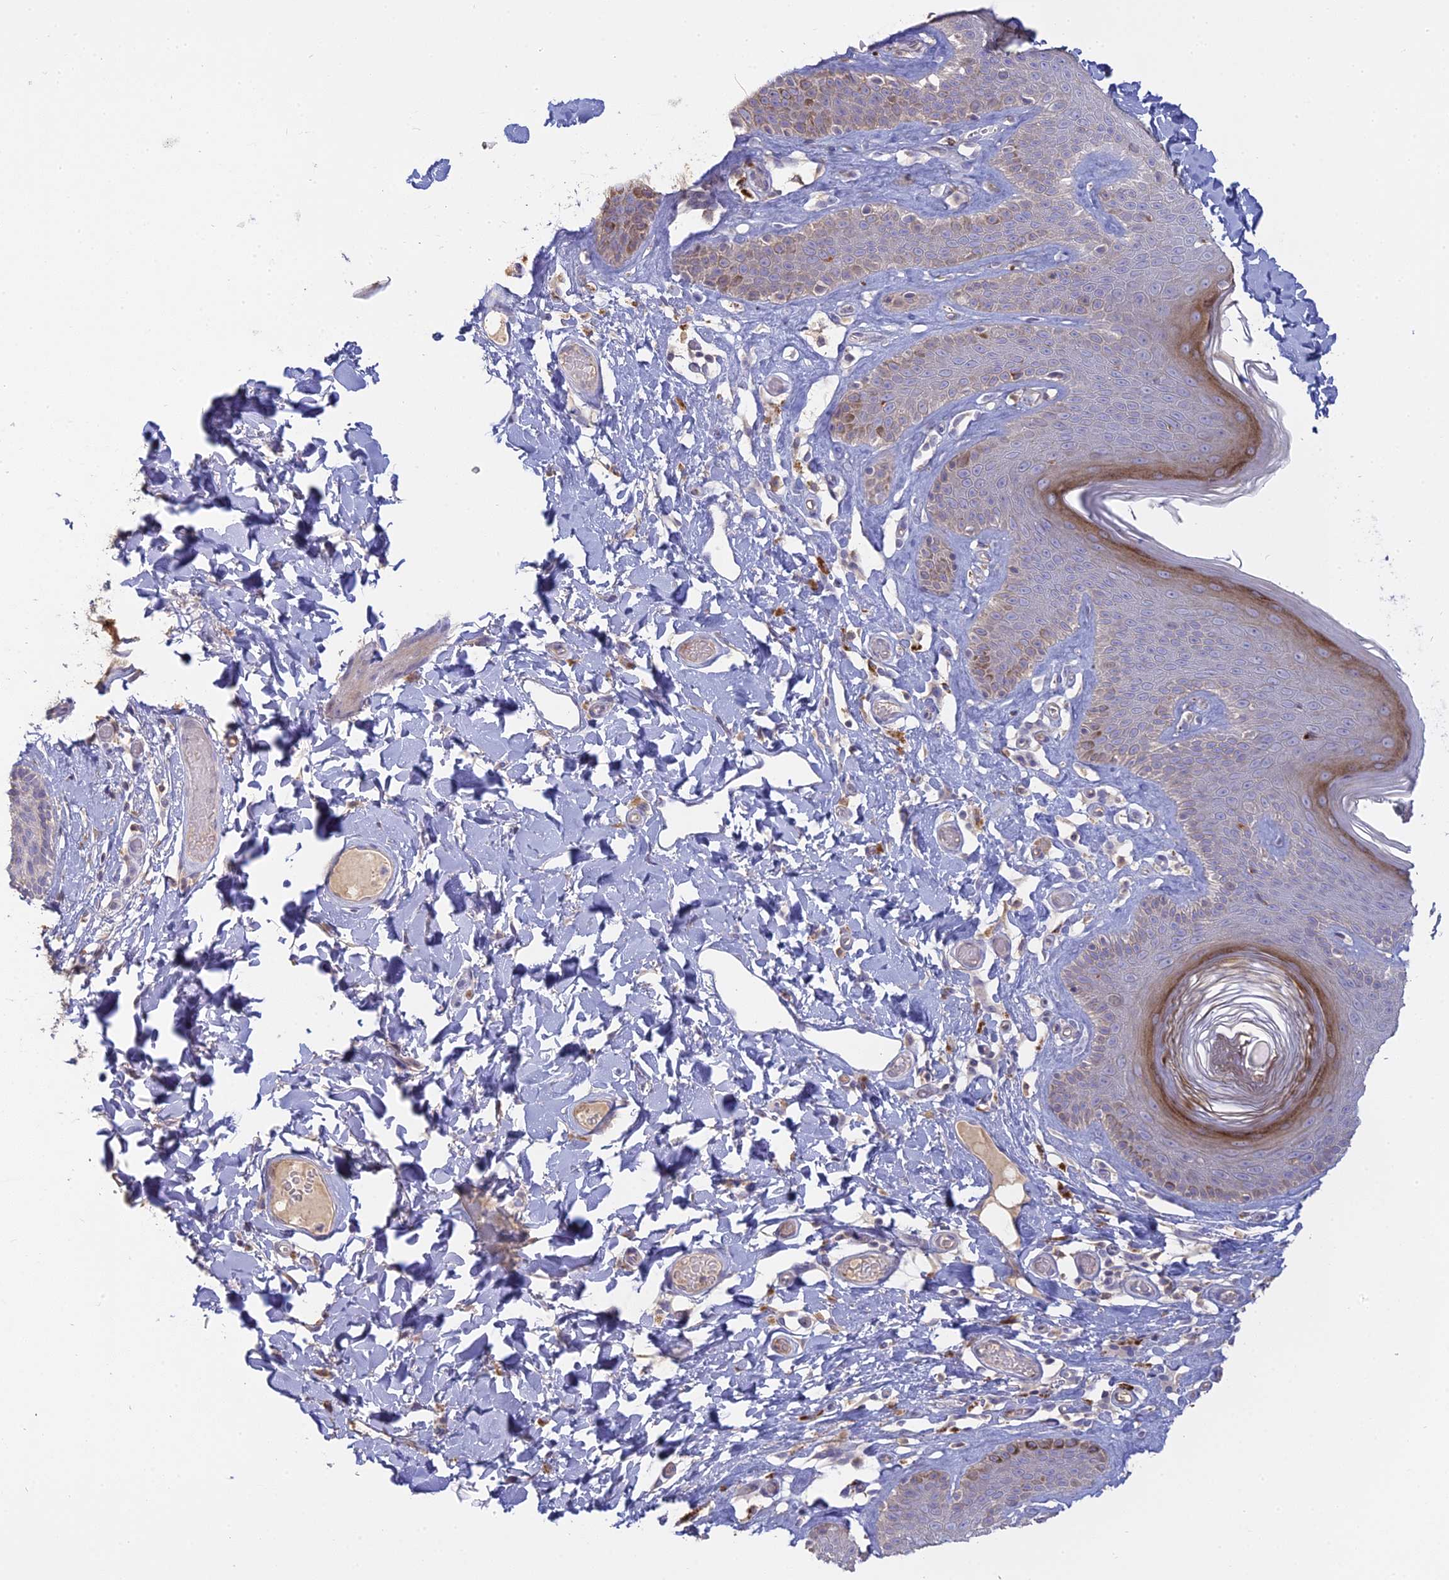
{"staining": {"intensity": "weak", "quantity": "<25%", "location": "cytoplasmic/membranous"}, "tissue": "skin", "cell_type": "Epidermal cells", "image_type": "normal", "snomed": [{"axis": "morphology", "description": "Normal tissue, NOS"}, {"axis": "topography", "description": "Vulva"}], "caption": "Immunohistochemical staining of unremarkable human skin reveals no significant staining in epidermal cells.", "gene": "SFT2D2", "patient": {"sex": "female", "age": 73}}